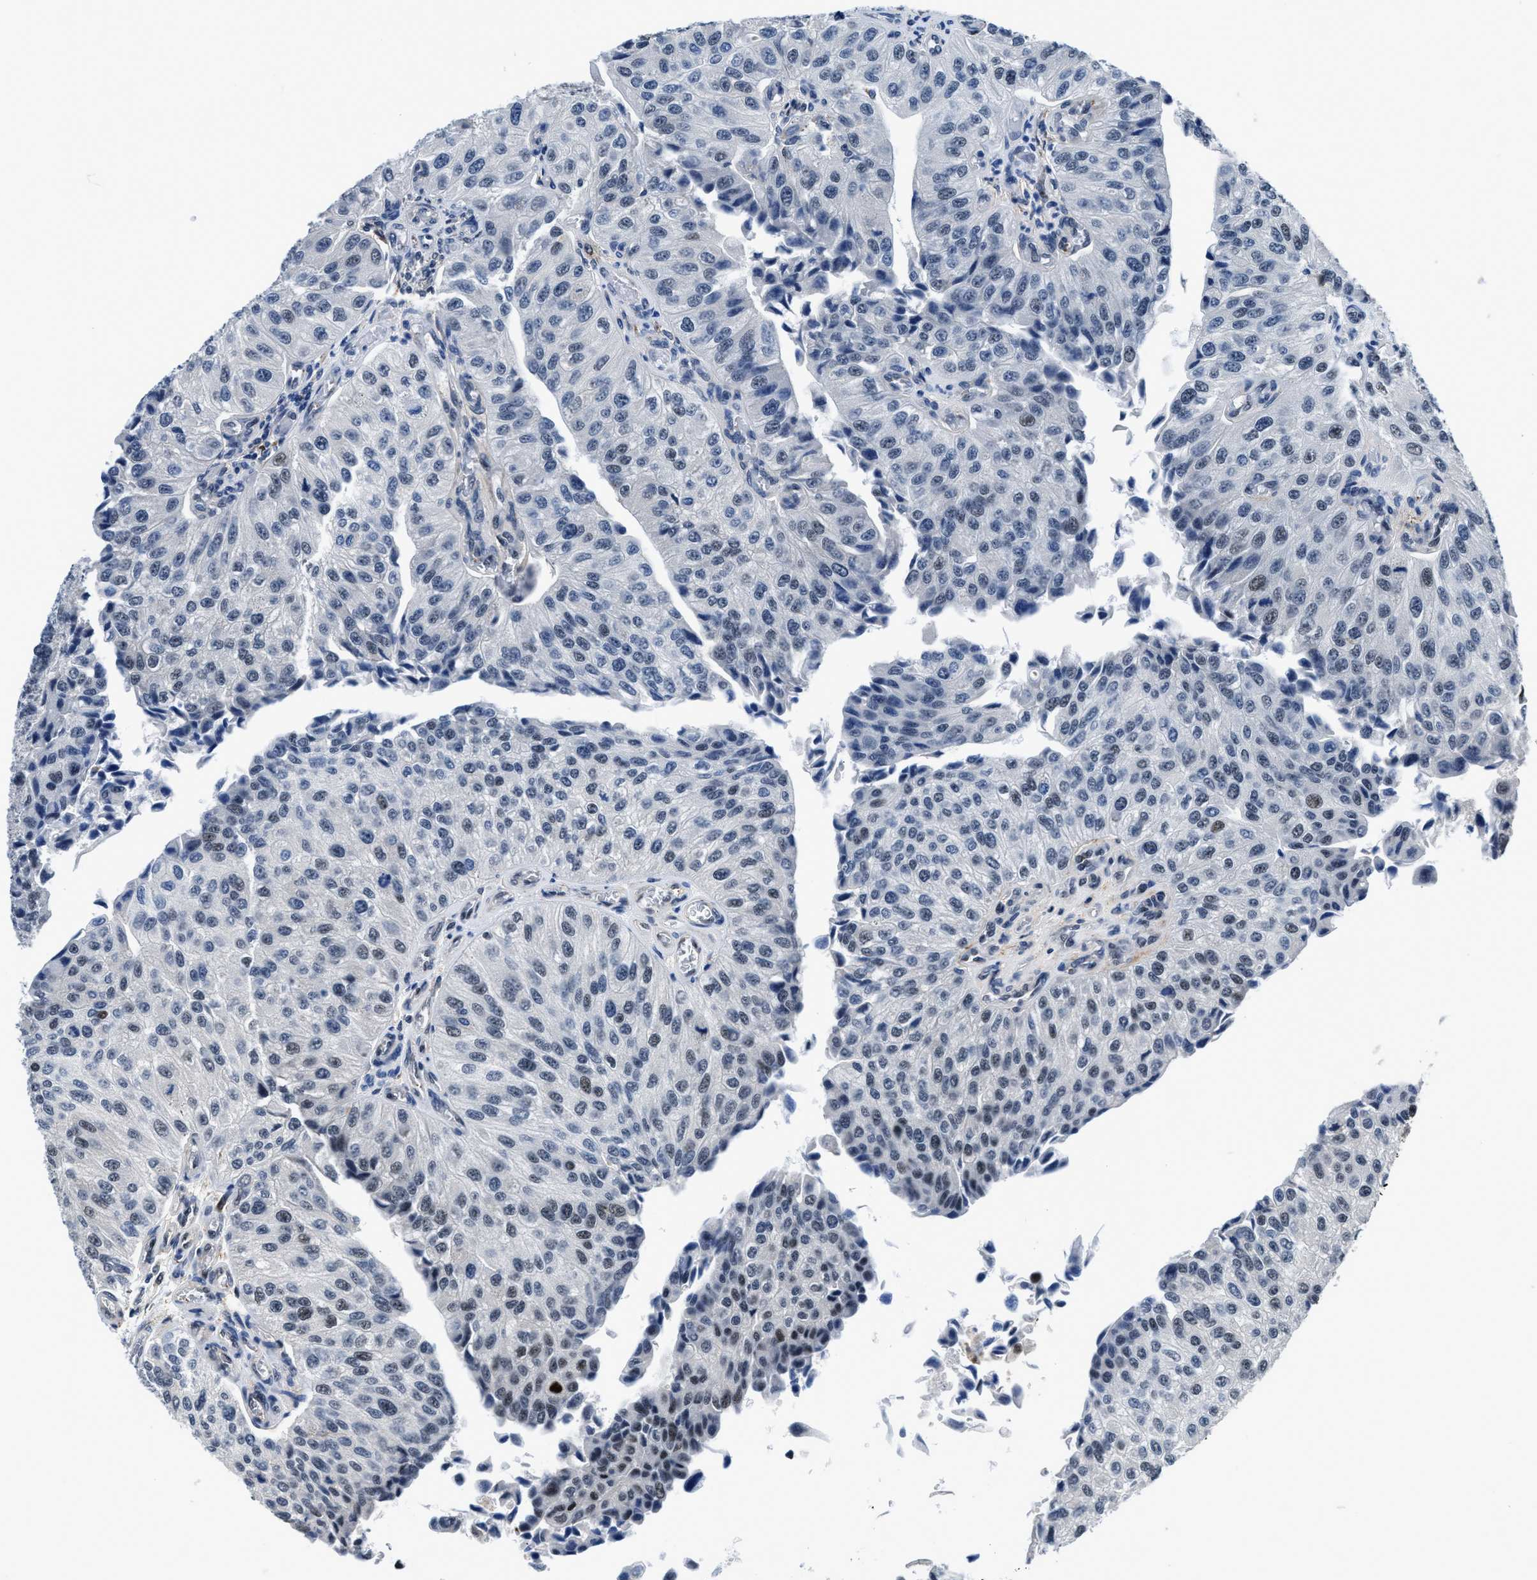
{"staining": {"intensity": "moderate", "quantity": "25%-75%", "location": "nuclear"}, "tissue": "urothelial cancer", "cell_type": "Tumor cells", "image_type": "cancer", "snomed": [{"axis": "morphology", "description": "Urothelial carcinoma, High grade"}, {"axis": "topography", "description": "Kidney"}, {"axis": "topography", "description": "Urinary bladder"}], "caption": "This photomicrograph reveals high-grade urothelial carcinoma stained with immunohistochemistry to label a protein in brown. The nuclear of tumor cells show moderate positivity for the protein. Nuclei are counter-stained blue.", "gene": "HNRNPH2", "patient": {"sex": "male", "age": 77}}